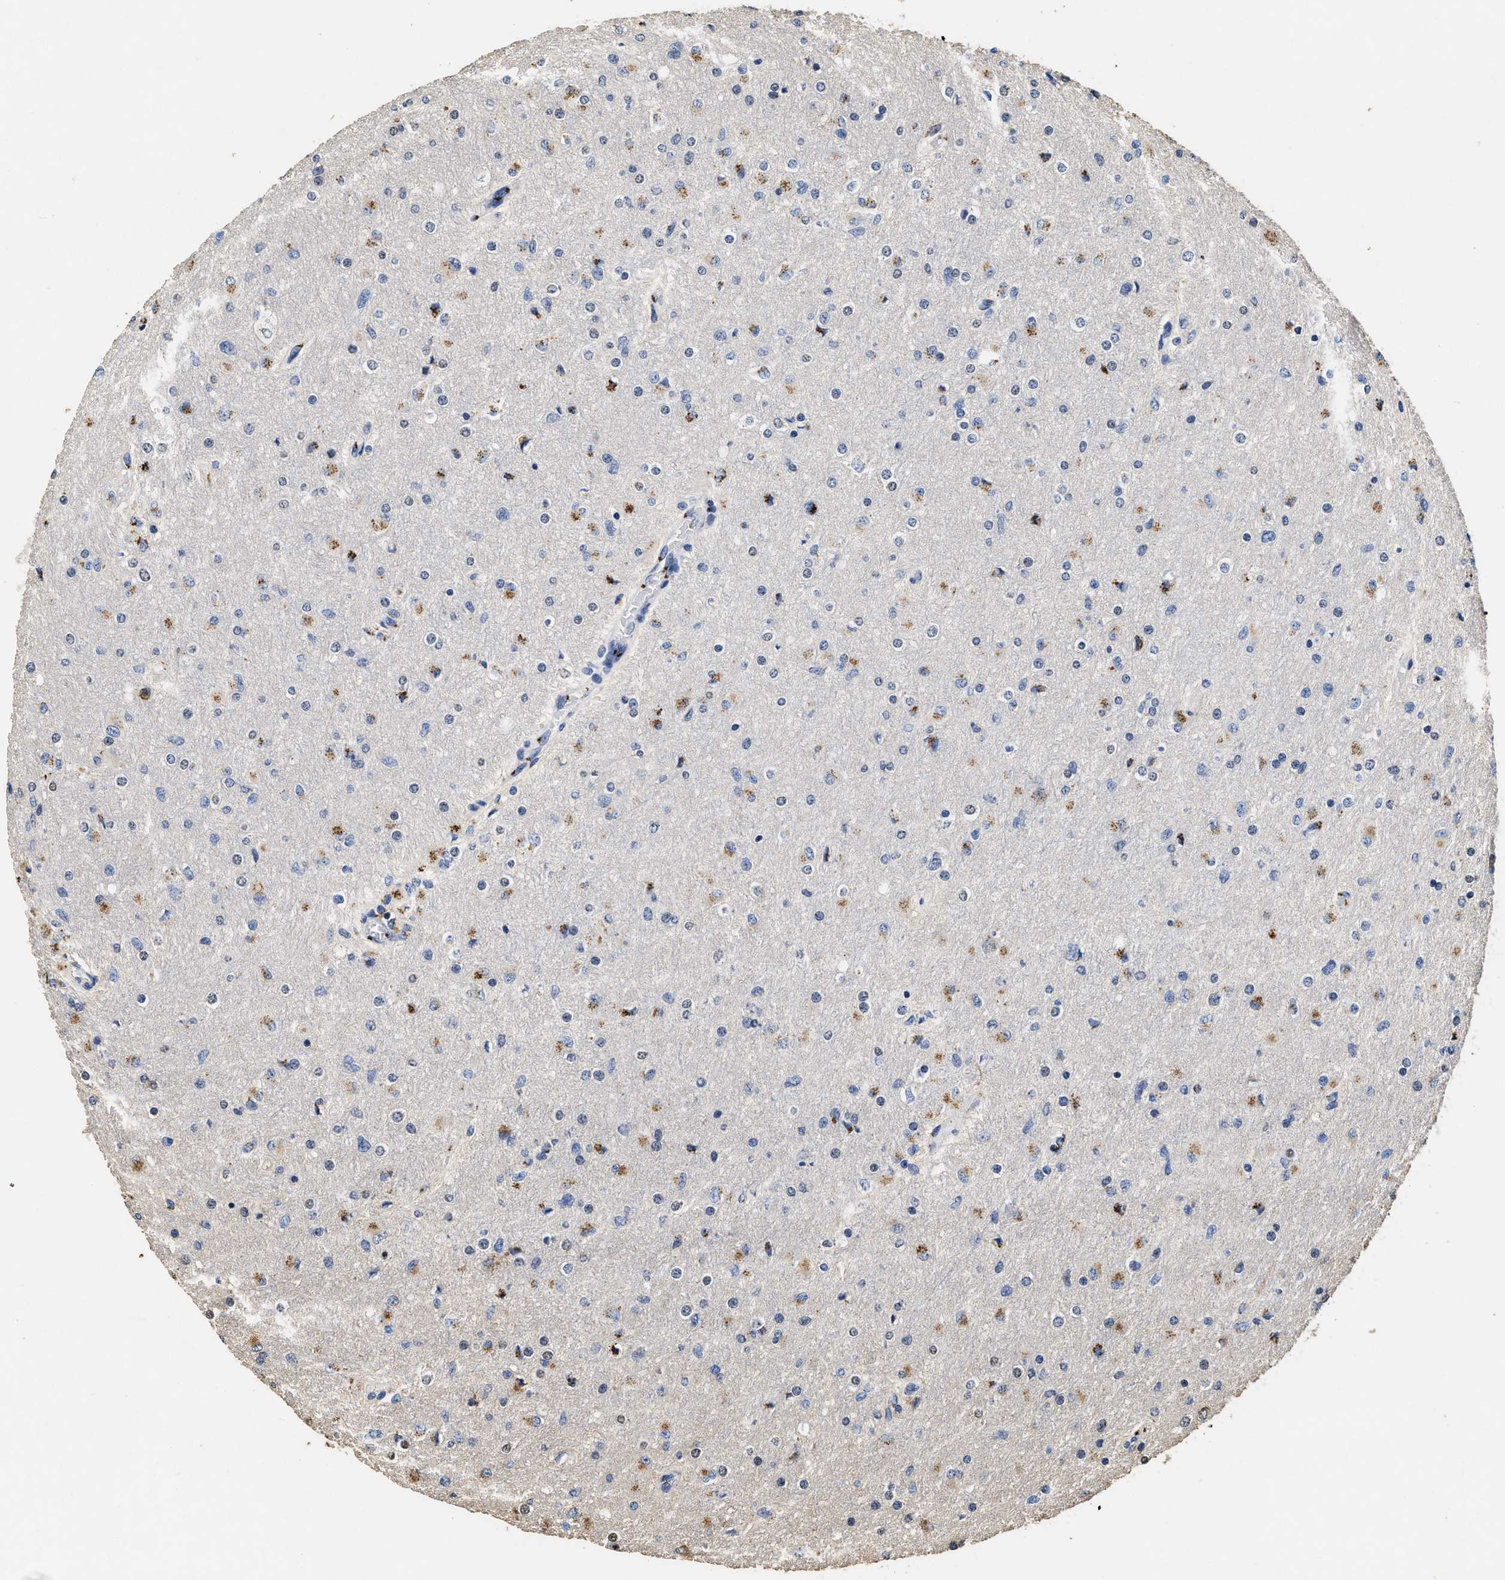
{"staining": {"intensity": "moderate", "quantity": "25%-75%", "location": "cytoplasmic/membranous"}, "tissue": "glioma", "cell_type": "Tumor cells", "image_type": "cancer", "snomed": [{"axis": "morphology", "description": "Glioma, malignant, High grade"}, {"axis": "topography", "description": "Cerebral cortex"}], "caption": "IHC histopathology image of neoplastic tissue: human high-grade glioma (malignant) stained using immunohistochemistry (IHC) demonstrates medium levels of moderate protein expression localized specifically in the cytoplasmic/membranous of tumor cells, appearing as a cytoplasmic/membranous brown color.", "gene": "TPST2", "patient": {"sex": "female", "age": 36}}